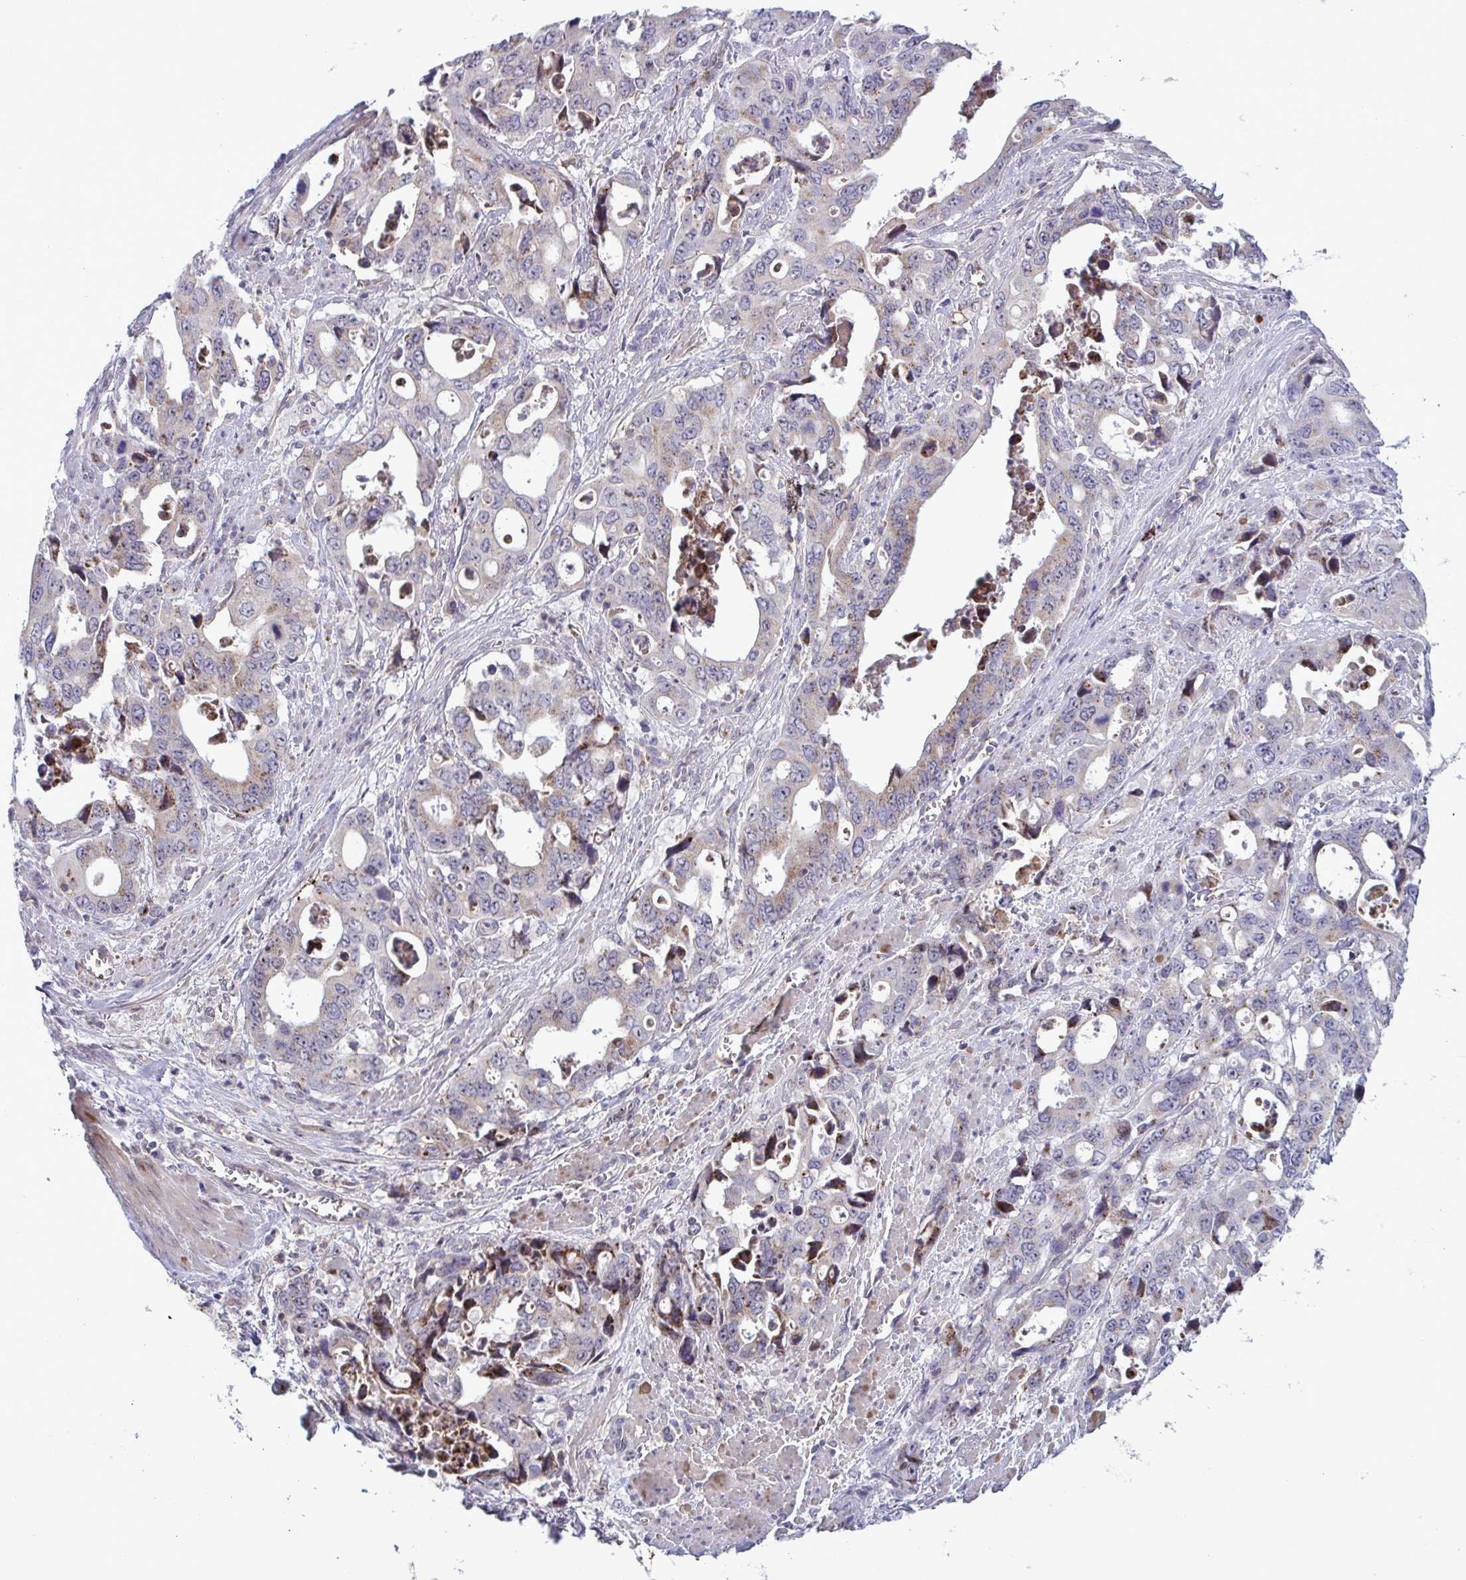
{"staining": {"intensity": "weak", "quantity": "25%-75%", "location": "cytoplasmic/membranous,nuclear"}, "tissue": "stomach cancer", "cell_type": "Tumor cells", "image_type": "cancer", "snomed": [{"axis": "morphology", "description": "Adenocarcinoma, NOS"}, {"axis": "topography", "description": "Stomach, upper"}], "caption": "Stomach adenocarcinoma was stained to show a protein in brown. There is low levels of weak cytoplasmic/membranous and nuclear staining in about 25%-75% of tumor cells.", "gene": "CD101", "patient": {"sex": "male", "age": 74}}